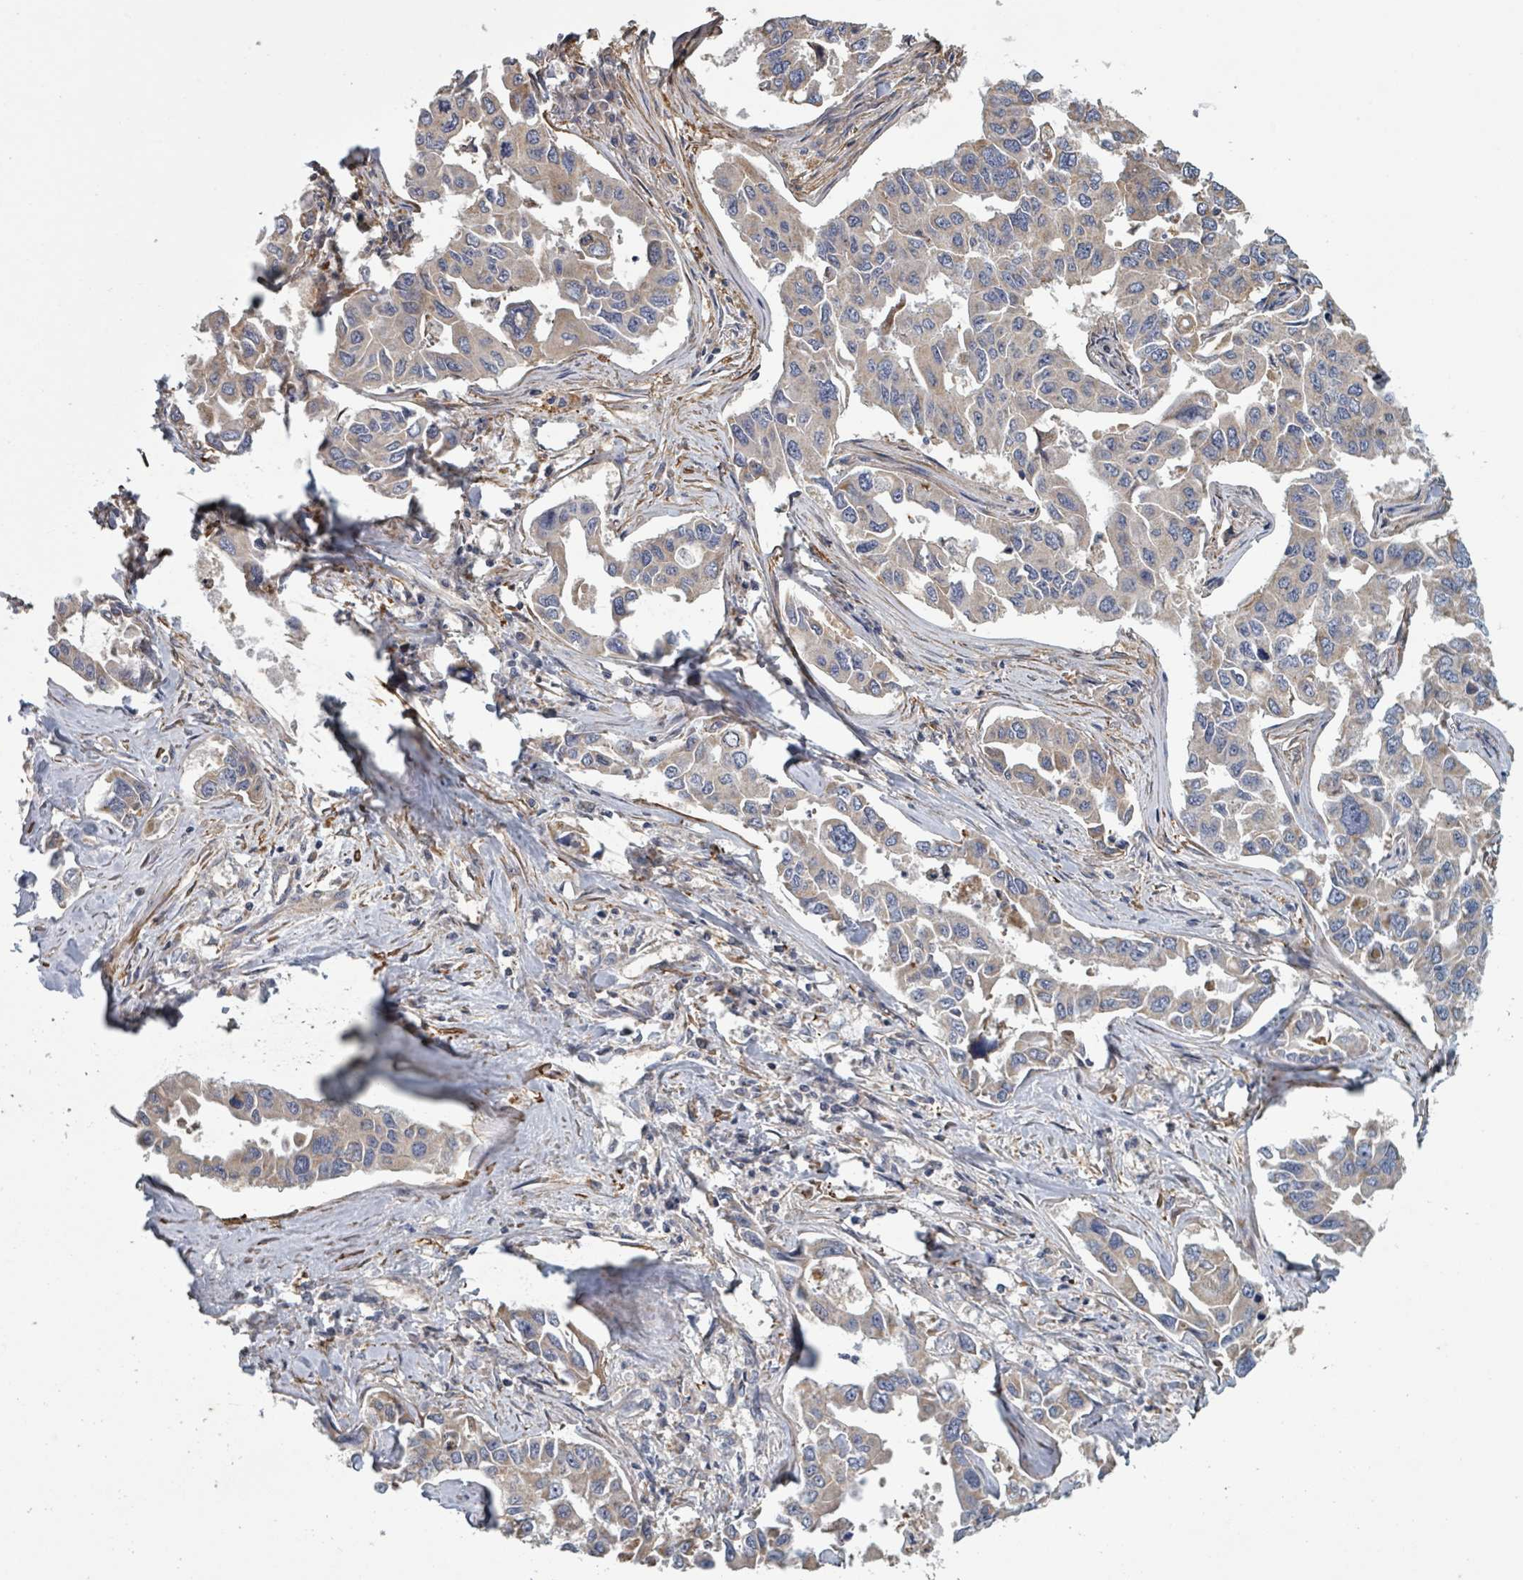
{"staining": {"intensity": "negative", "quantity": "none", "location": "none"}, "tissue": "lung cancer", "cell_type": "Tumor cells", "image_type": "cancer", "snomed": [{"axis": "morphology", "description": "Adenocarcinoma, NOS"}, {"axis": "topography", "description": "Lung"}], "caption": "High power microscopy histopathology image of an IHC micrograph of adenocarcinoma (lung), revealing no significant staining in tumor cells.", "gene": "ADCK1", "patient": {"sex": "male", "age": 64}}